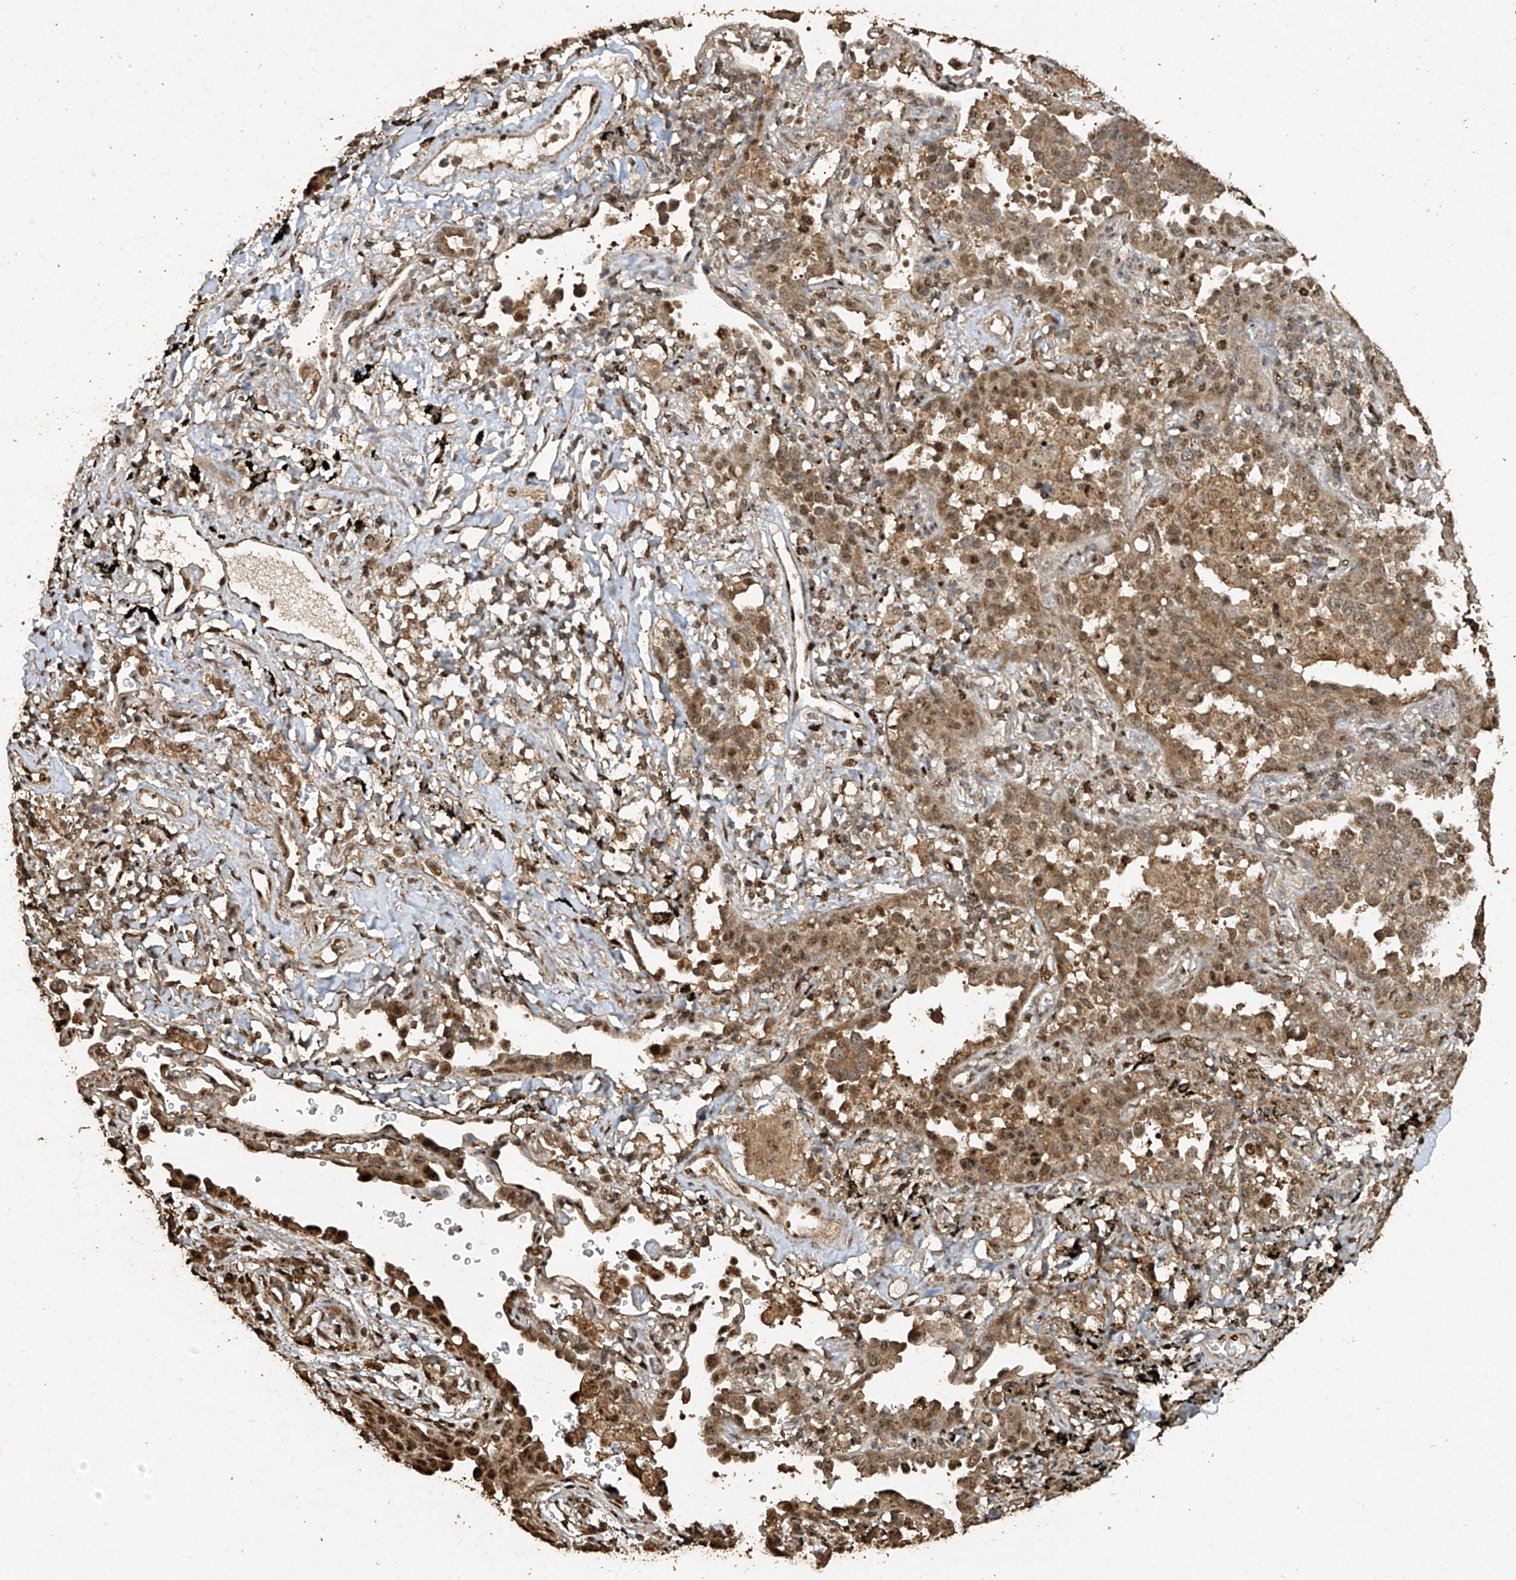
{"staining": {"intensity": "moderate", "quantity": ">75%", "location": "cytoplasmic/membranous,nuclear"}, "tissue": "lung cancer", "cell_type": "Tumor cells", "image_type": "cancer", "snomed": [{"axis": "morphology", "description": "Normal tissue, NOS"}, {"axis": "morphology", "description": "Adenocarcinoma, NOS"}, {"axis": "topography", "description": "Lung"}], "caption": "About >75% of tumor cells in human lung adenocarcinoma reveal moderate cytoplasmic/membranous and nuclear protein positivity as visualized by brown immunohistochemical staining.", "gene": "ERBB3", "patient": {"sex": "male", "age": 59}}